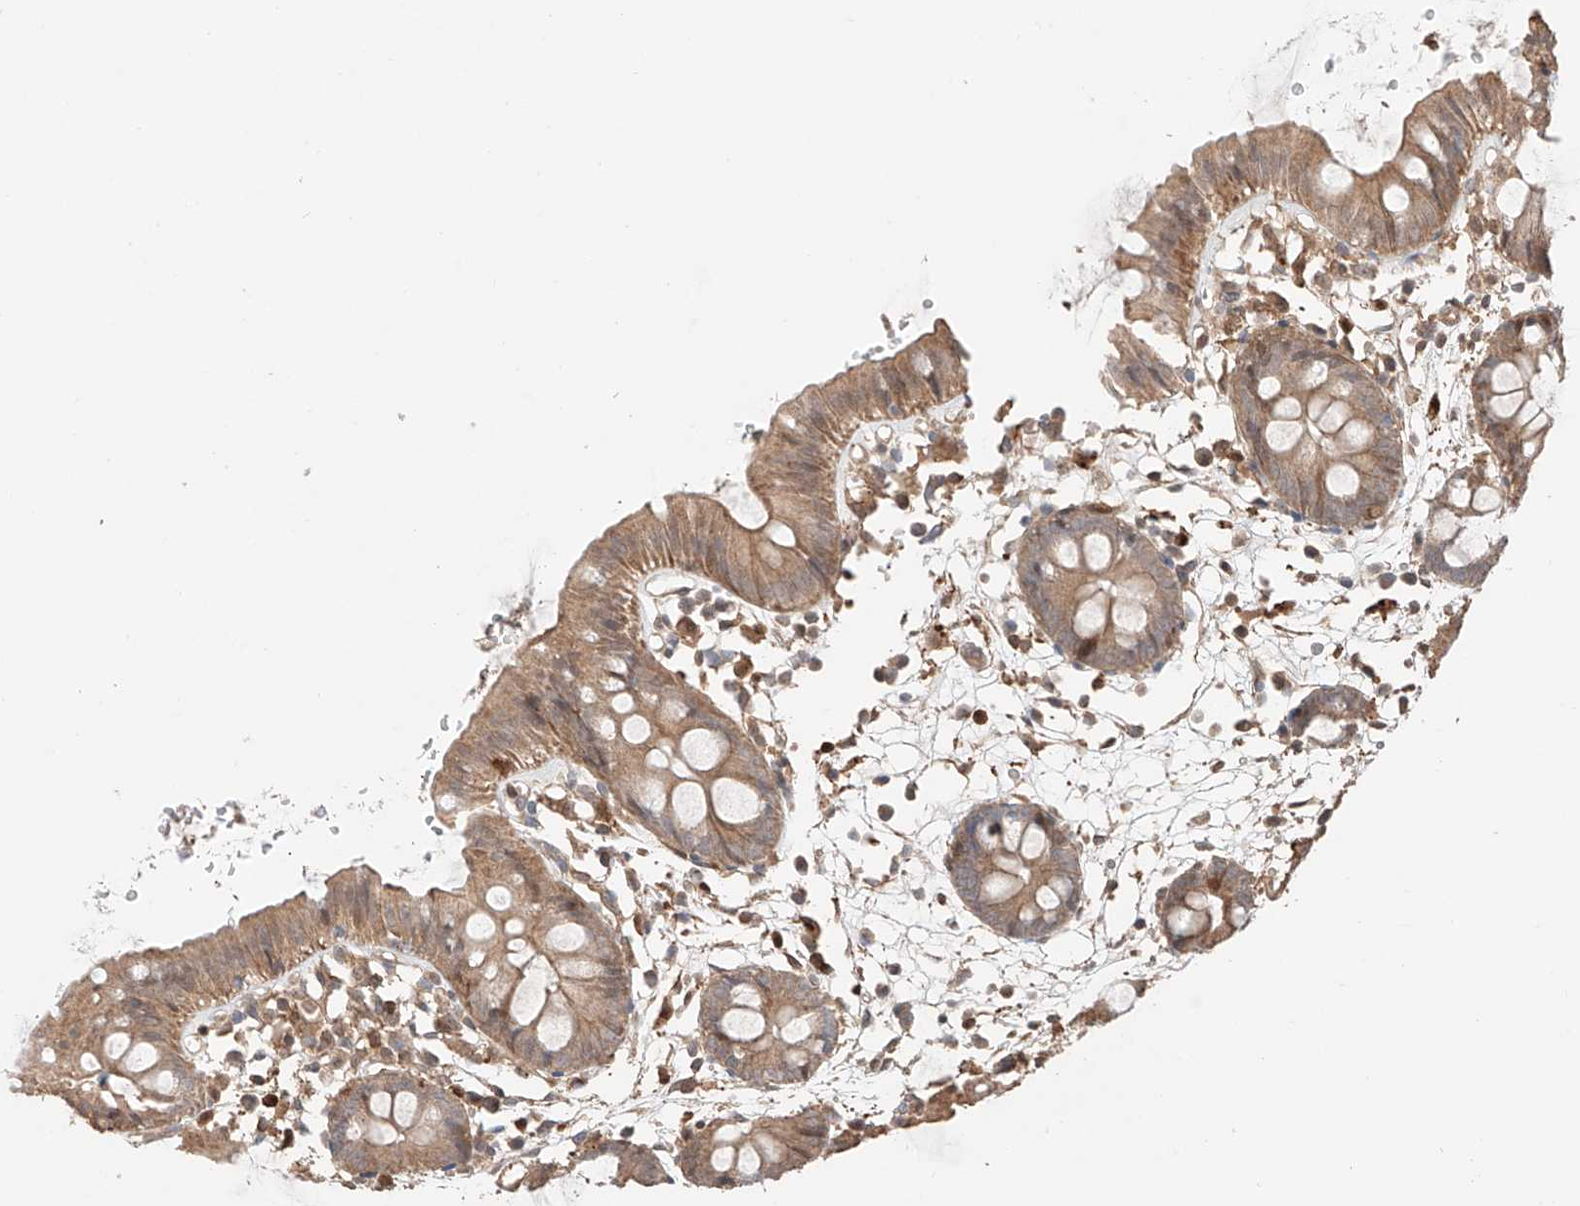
{"staining": {"intensity": "moderate", "quantity": ">75%", "location": "cytoplasmic/membranous"}, "tissue": "colon", "cell_type": "Endothelial cells", "image_type": "normal", "snomed": [{"axis": "morphology", "description": "Normal tissue, NOS"}, {"axis": "topography", "description": "Colon"}], "caption": "Moderate cytoplasmic/membranous expression for a protein is appreciated in approximately >75% of endothelial cells of normal colon using immunohistochemistry (IHC).", "gene": "IGSF22", "patient": {"sex": "female", "age": 79}}